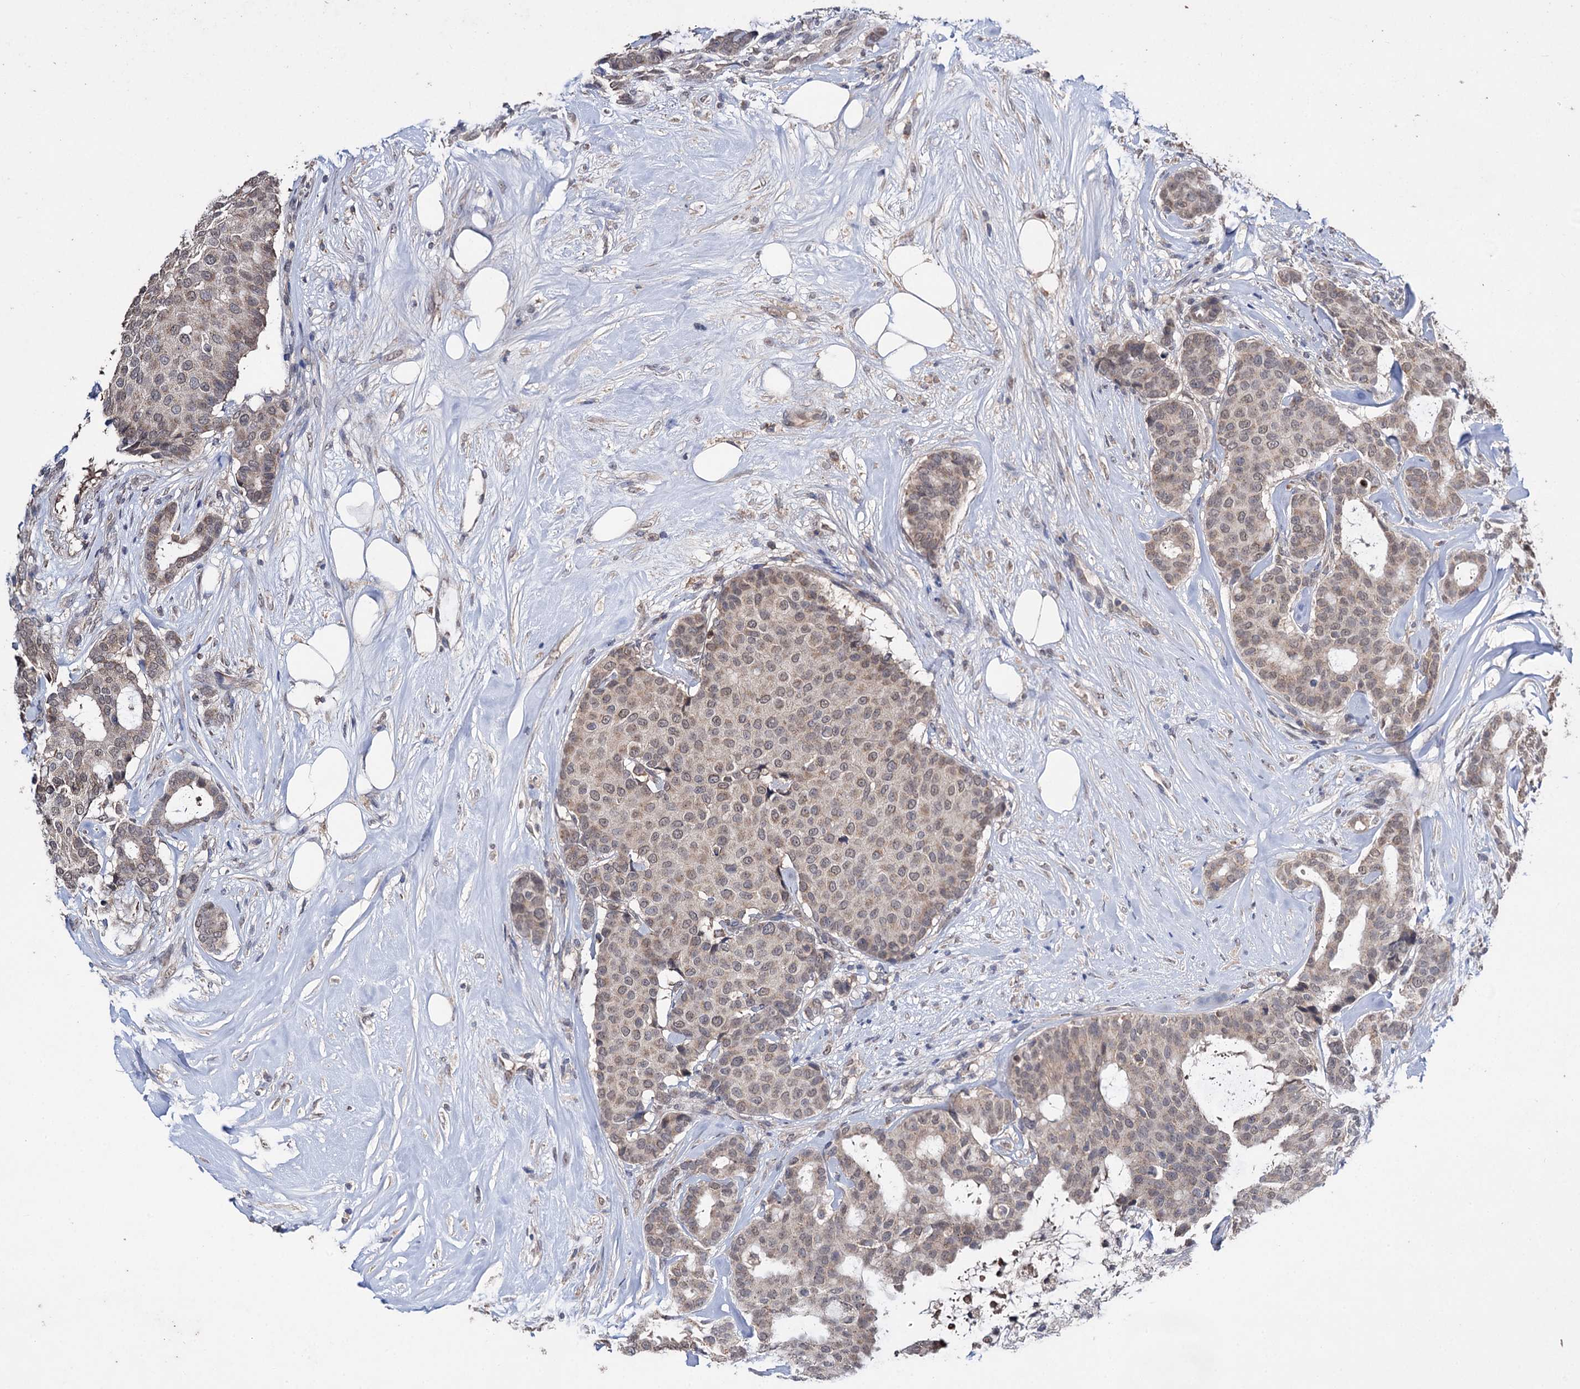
{"staining": {"intensity": "weak", "quantity": "25%-75%", "location": "nuclear"}, "tissue": "breast cancer", "cell_type": "Tumor cells", "image_type": "cancer", "snomed": [{"axis": "morphology", "description": "Duct carcinoma"}, {"axis": "topography", "description": "Breast"}], "caption": "The immunohistochemical stain highlights weak nuclear positivity in tumor cells of breast cancer (intraductal carcinoma) tissue. (DAB = brown stain, brightfield microscopy at high magnification).", "gene": "CLPB", "patient": {"sex": "female", "age": 75}}